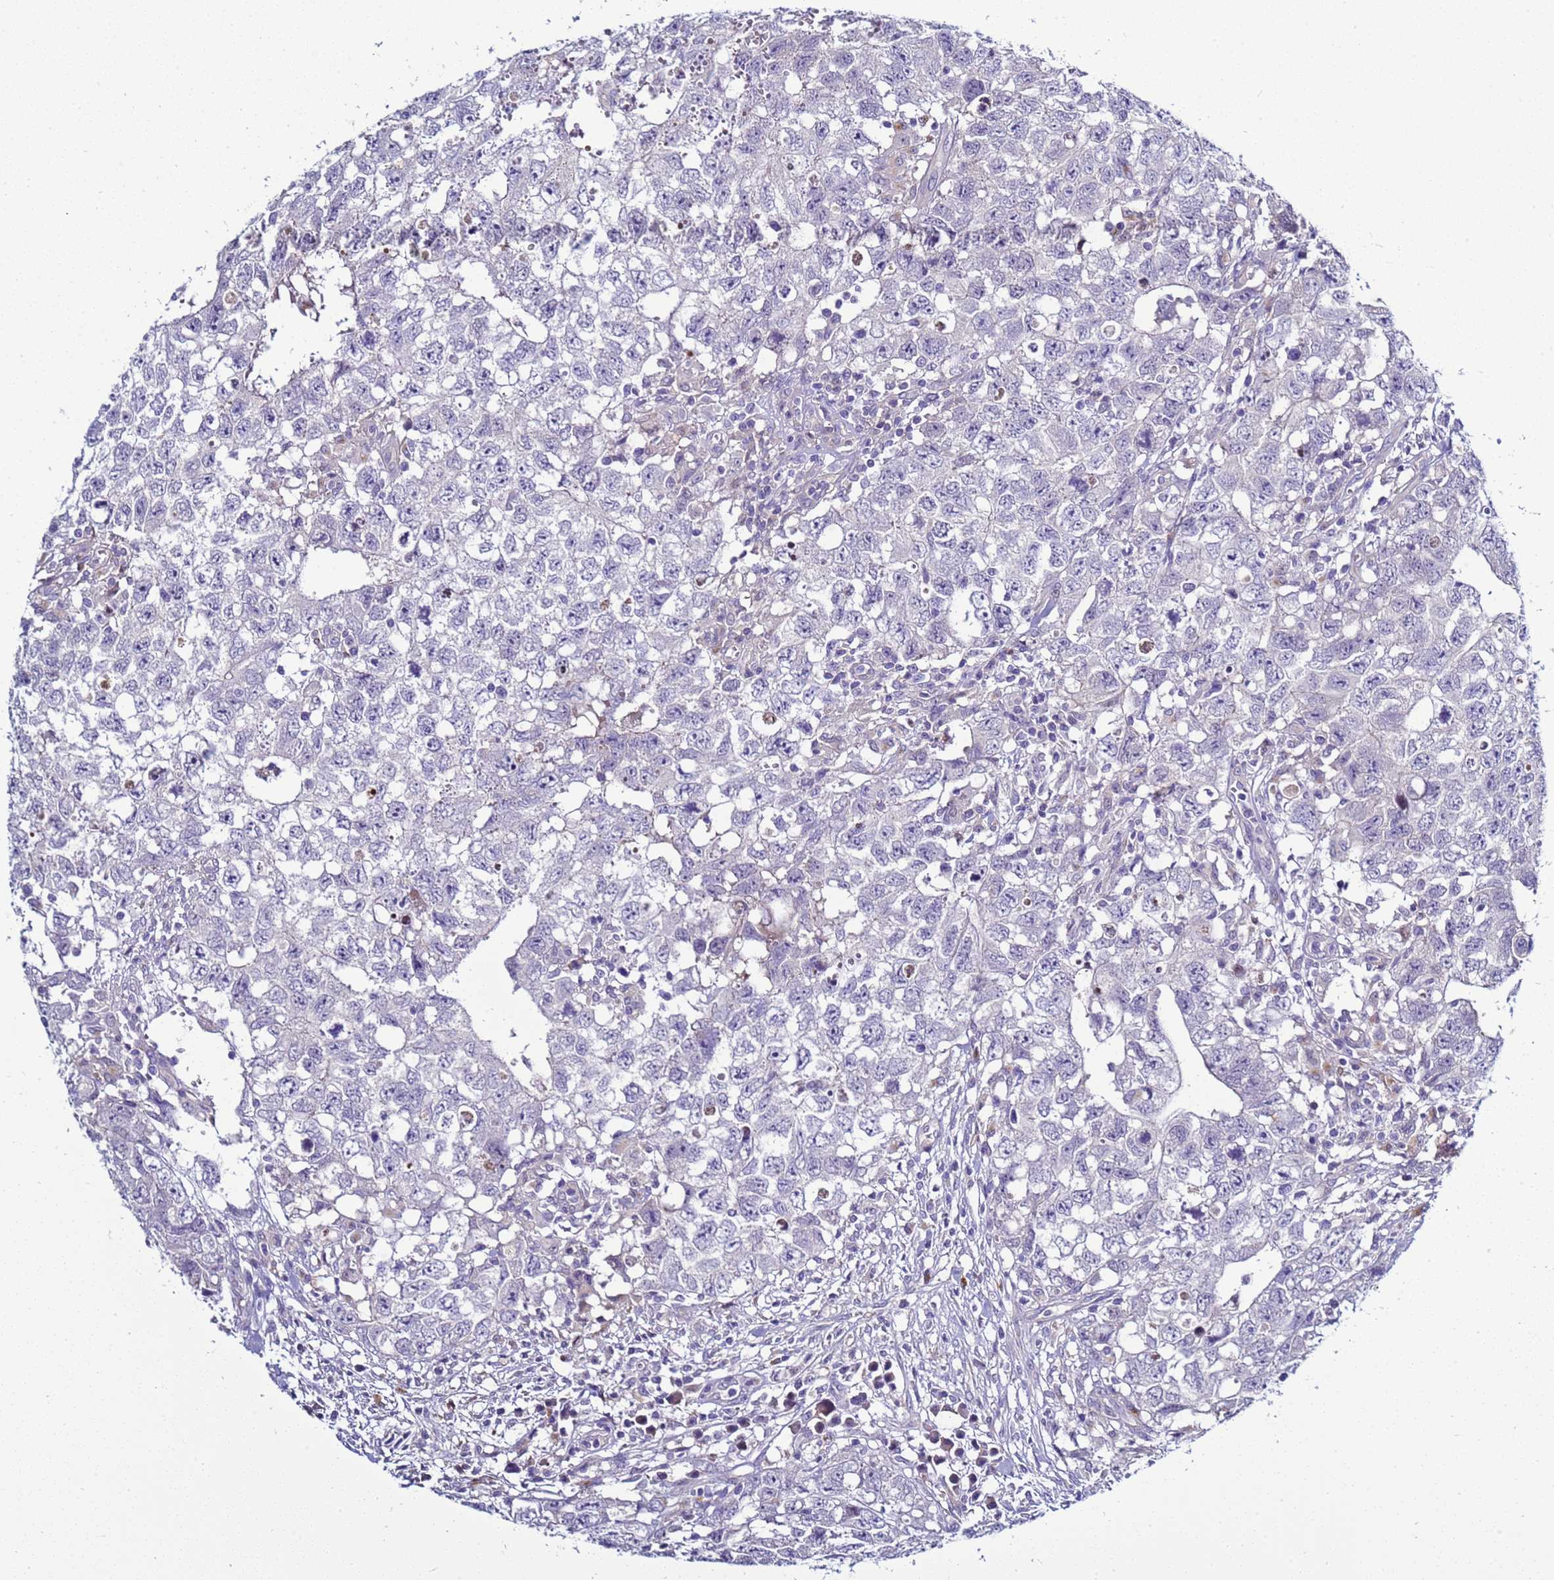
{"staining": {"intensity": "negative", "quantity": "none", "location": "none"}, "tissue": "testis cancer", "cell_type": "Tumor cells", "image_type": "cancer", "snomed": [{"axis": "morphology", "description": "Seminoma, NOS"}, {"axis": "morphology", "description": "Carcinoma, Embryonal, NOS"}, {"axis": "topography", "description": "Testis"}], "caption": "IHC histopathology image of human testis cancer stained for a protein (brown), which exhibits no positivity in tumor cells.", "gene": "NAT2", "patient": {"sex": "male", "age": 29}}